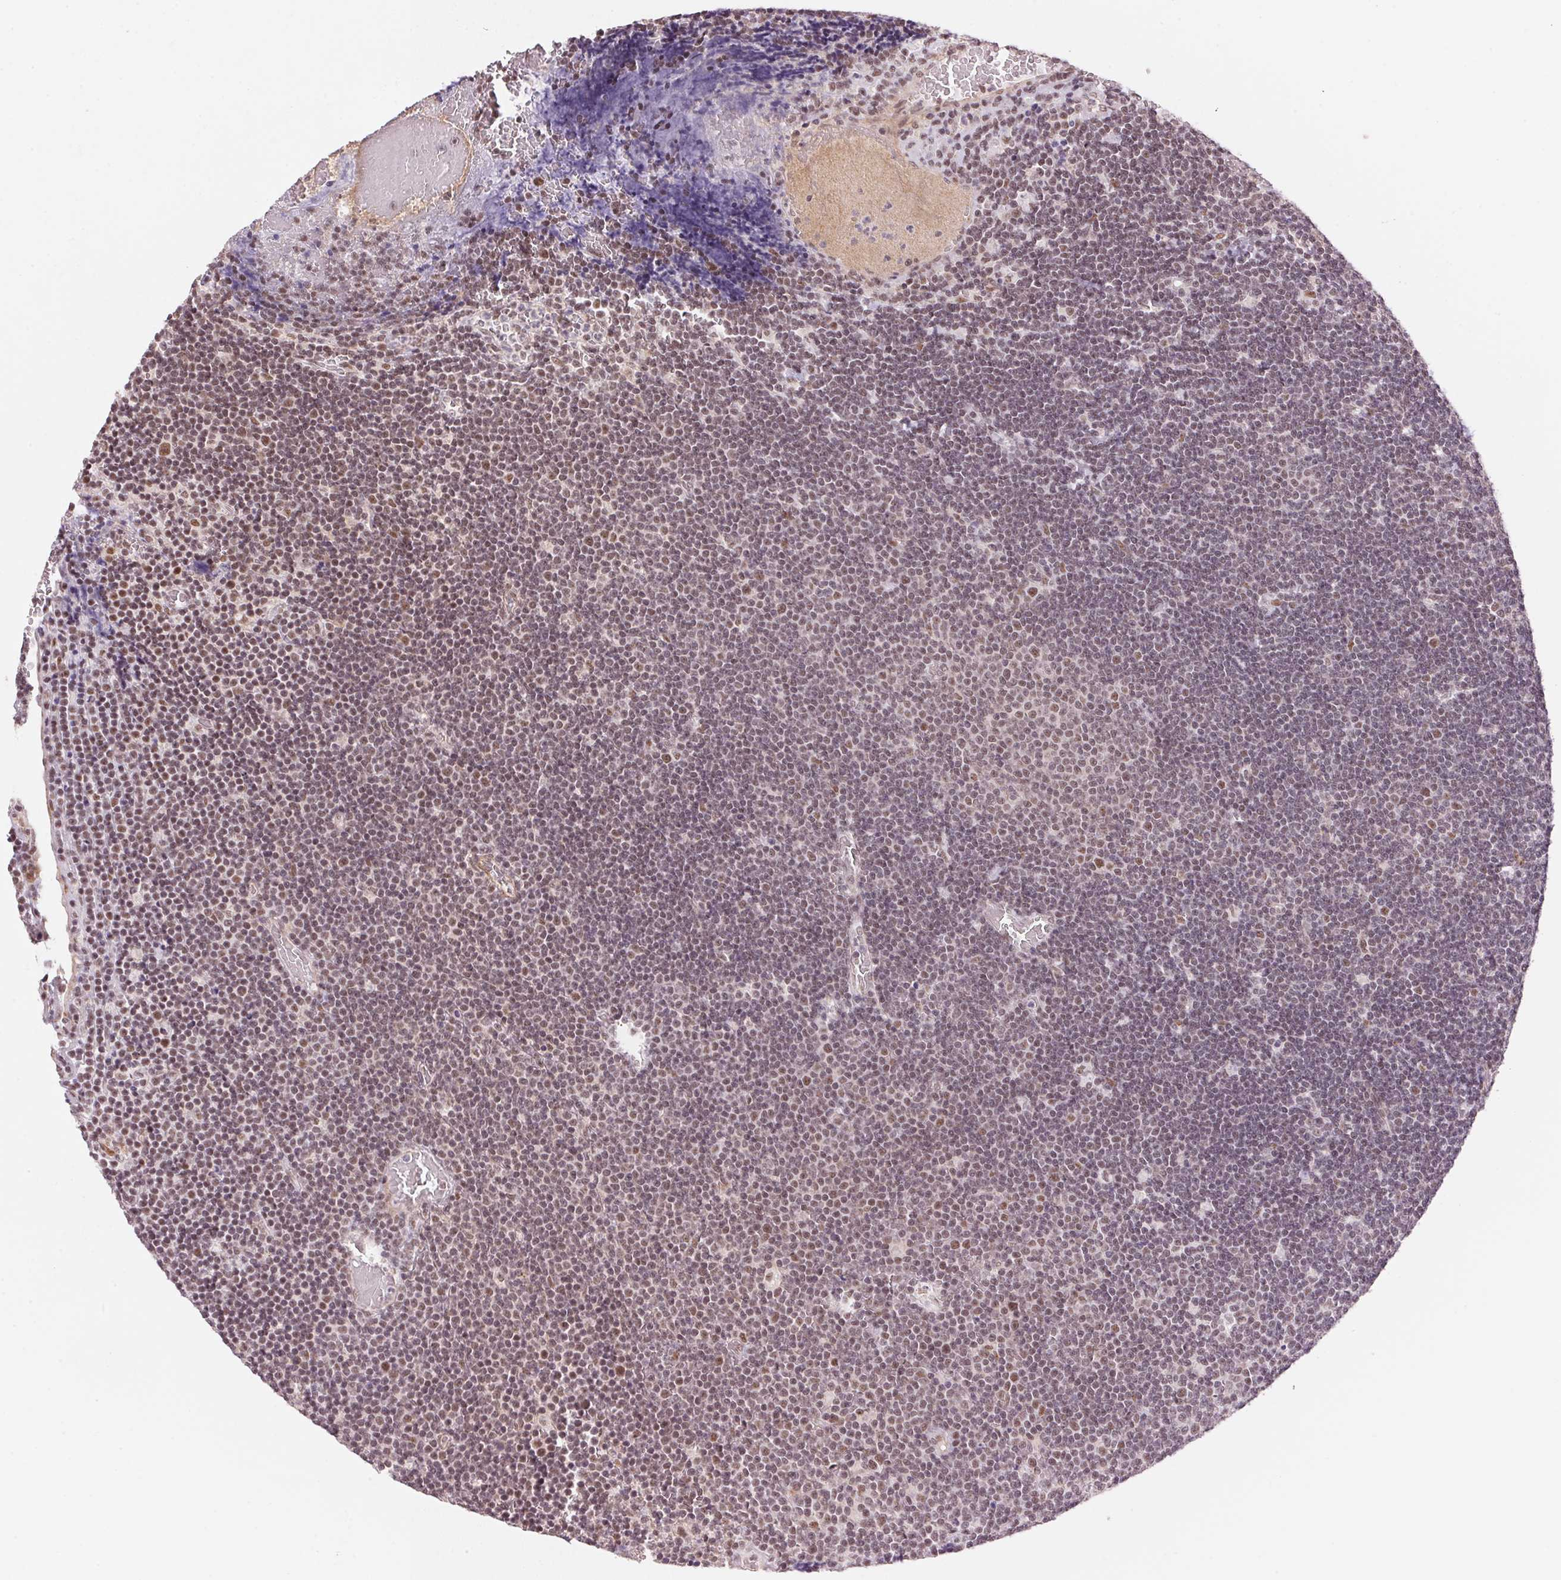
{"staining": {"intensity": "moderate", "quantity": "25%-75%", "location": "nuclear"}, "tissue": "lymphoma", "cell_type": "Tumor cells", "image_type": "cancer", "snomed": [{"axis": "morphology", "description": "Malignant lymphoma, non-Hodgkin's type, Low grade"}, {"axis": "topography", "description": "Brain"}], "caption": "Malignant lymphoma, non-Hodgkin's type (low-grade) stained with DAB (3,3'-diaminobenzidine) immunohistochemistry reveals medium levels of moderate nuclear expression in about 25%-75% of tumor cells. The staining was performed using DAB, with brown indicating positive protein expression. Nuclei are stained blue with hematoxylin.", "gene": "HNRNPDL", "patient": {"sex": "female", "age": 66}}